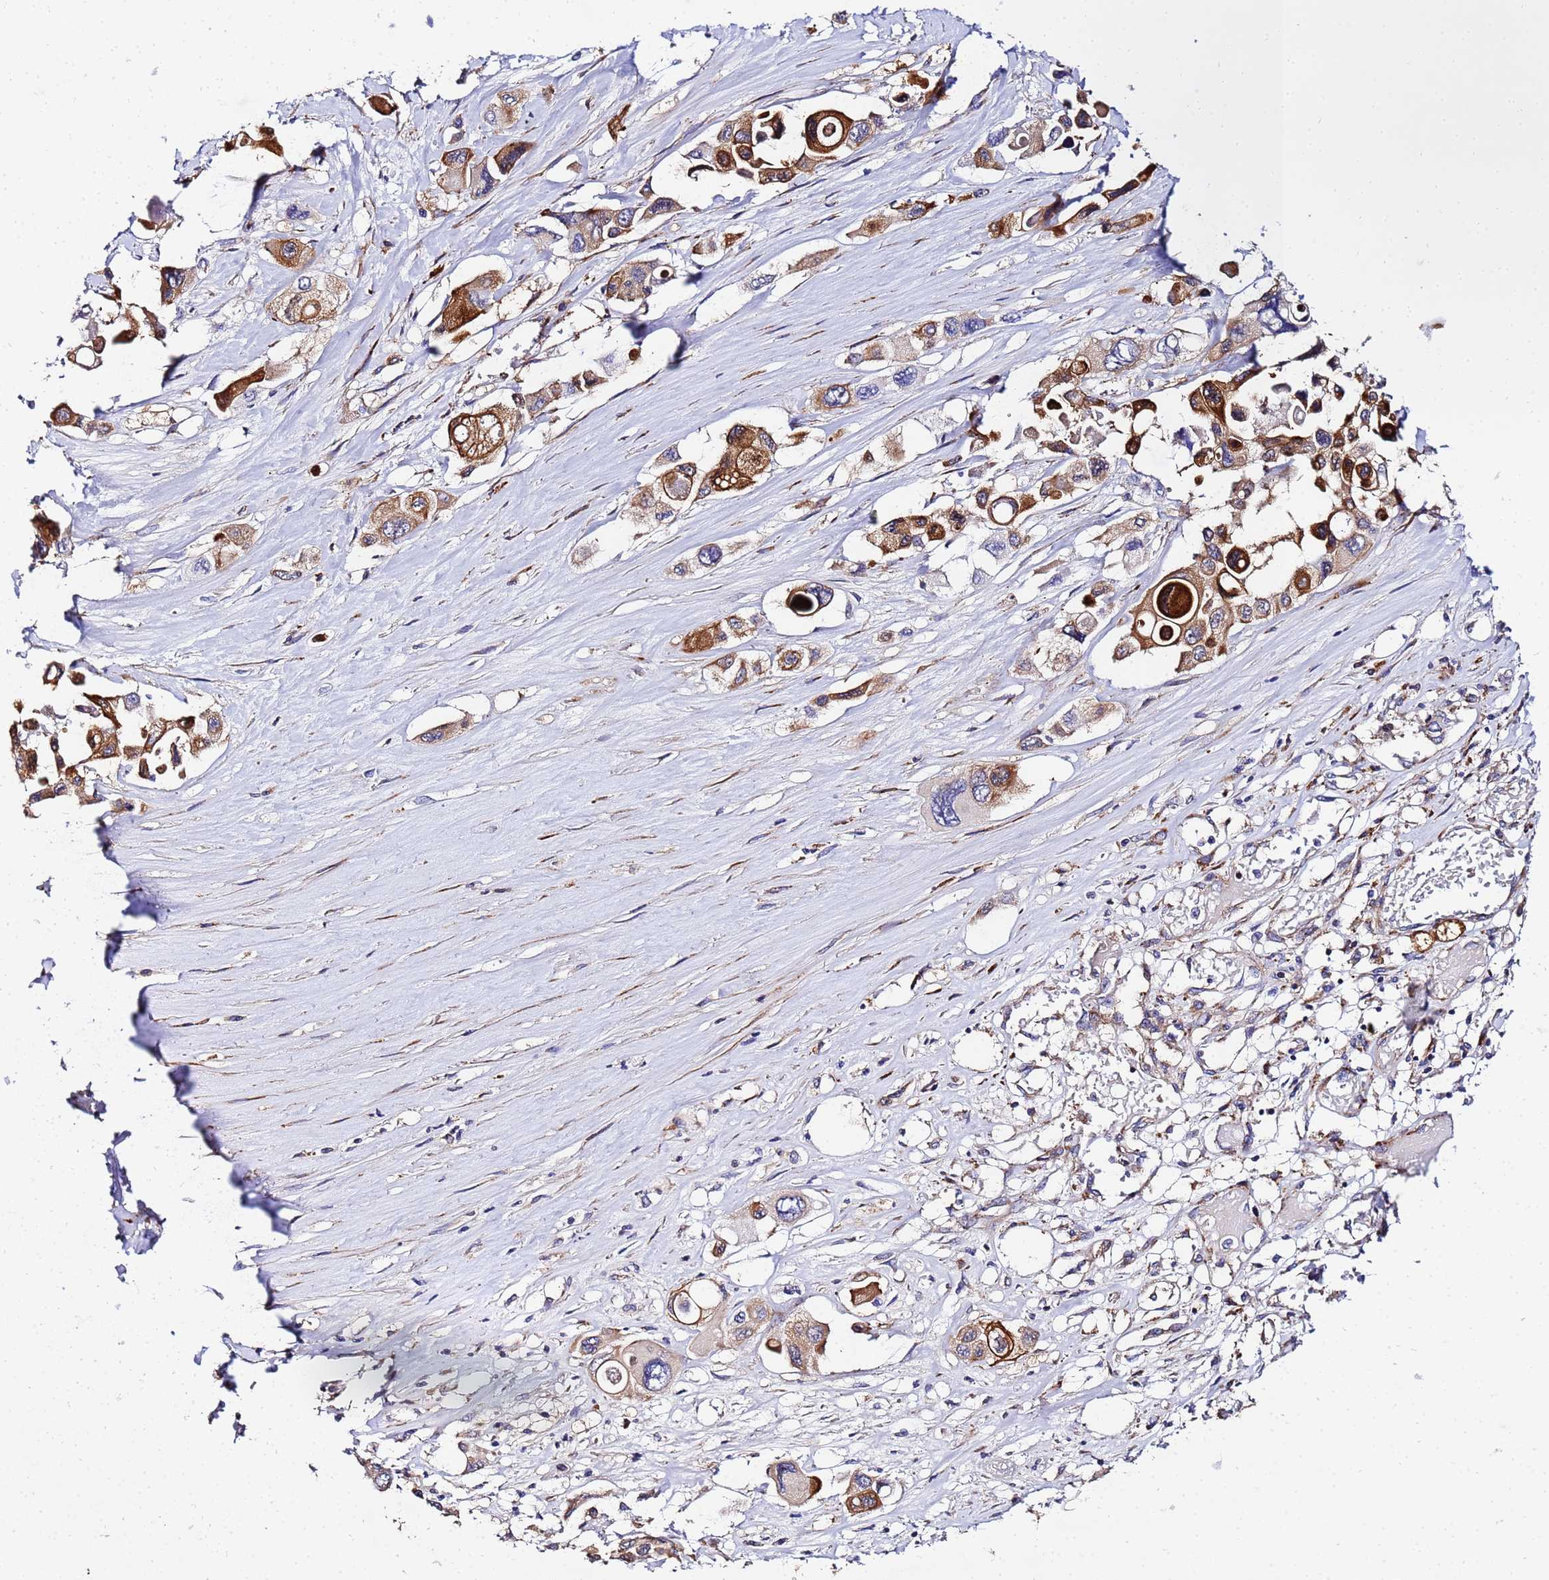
{"staining": {"intensity": "moderate", "quantity": "<25%", "location": "cytoplasmic/membranous"}, "tissue": "pancreatic cancer", "cell_type": "Tumor cells", "image_type": "cancer", "snomed": [{"axis": "morphology", "description": "Adenocarcinoma, NOS"}, {"axis": "topography", "description": "Pancreas"}], "caption": "High-power microscopy captured an immunohistochemistry (IHC) photomicrograph of adenocarcinoma (pancreatic), revealing moderate cytoplasmic/membranous expression in about <25% of tumor cells. Using DAB (brown) and hematoxylin (blue) stains, captured at high magnification using brightfield microscopy.", "gene": "POM121", "patient": {"sex": "male", "age": 92}}